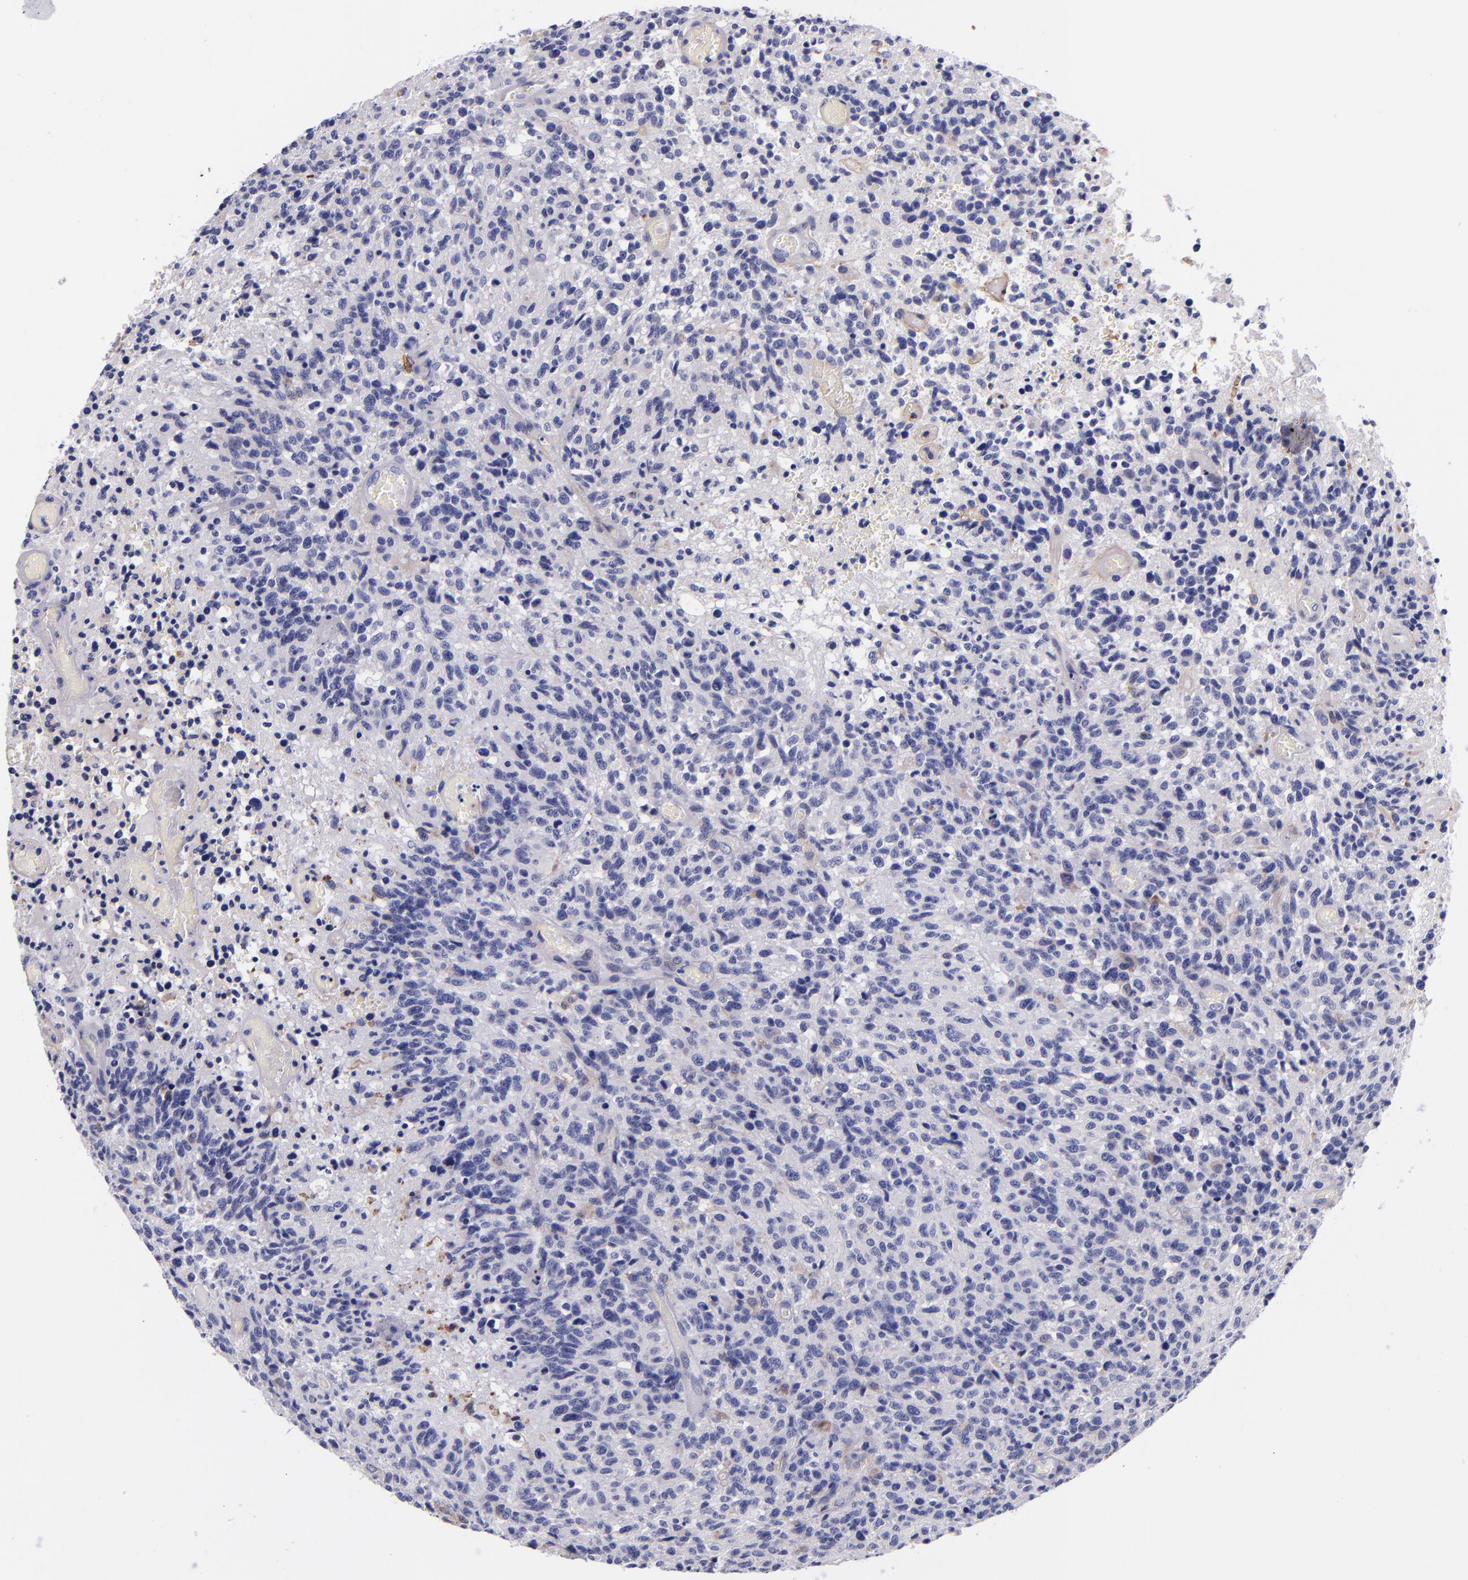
{"staining": {"intensity": "negative", "quantity": "none", "location": "none"}, "tissue": "glioma", "cell_type": "Tumor cells", "image_type": "cancer", "snomed": [{"axis": "morphology", "description": "Glioma, malignant, High grade"}, {"axis": "topography", "description": "Brain"}], "caption": "Photomicrograph shows no protein positivity in tumor cells of glioma tissue. (Stains: DAB IHC with hematoxylin counter stain, Microscopy: brightfield microscopy at high magnification).", "gene": "IVL", "patient": {"sex": "male", "age": 36}}